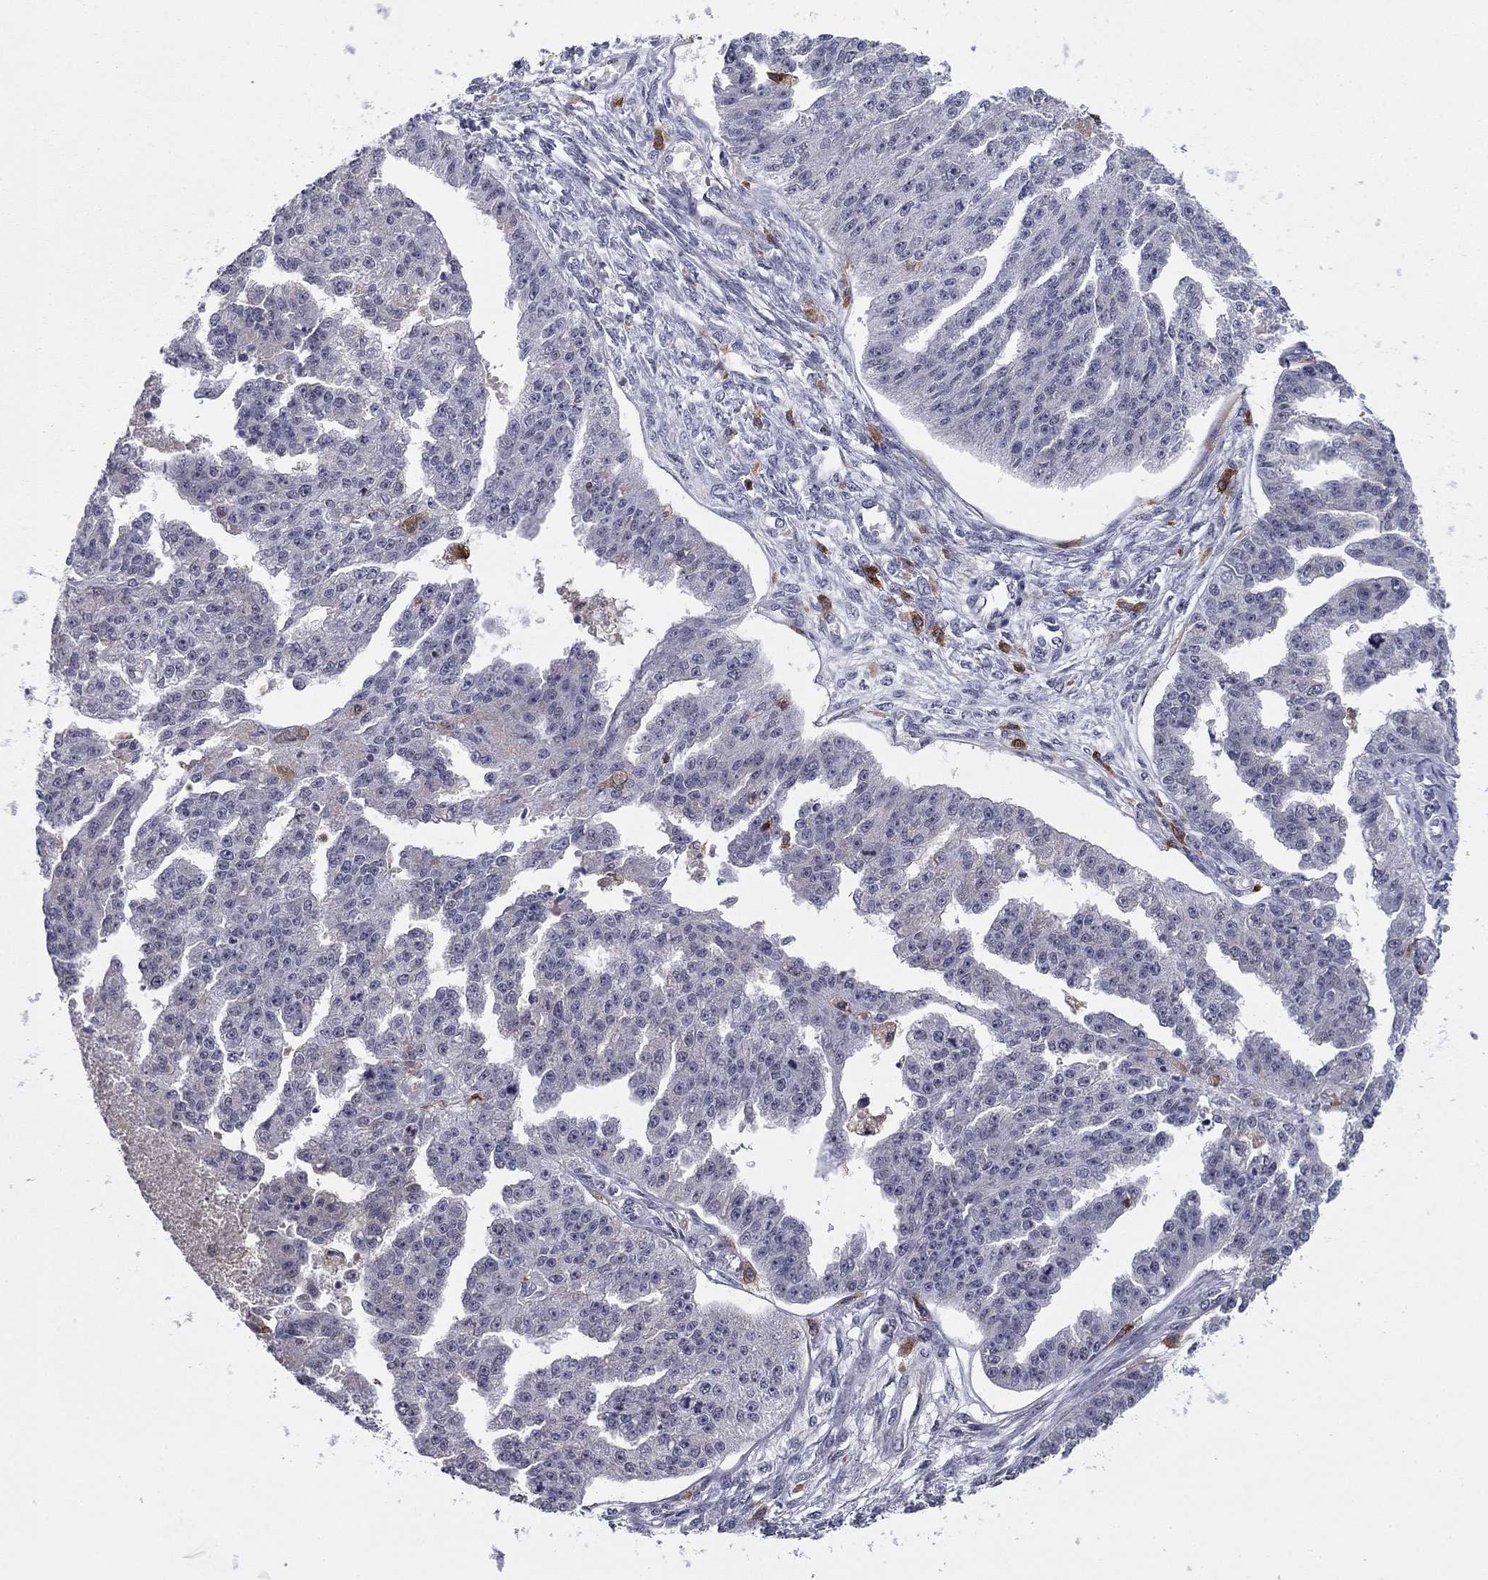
{"staining": {"intensity": "negative", "quantity": "none", "location": "none"}, "tissue": "ovarian cancer", "cell_type": "Tumor cells", "image_type": "cancer", "snomed": [{"axis": "morphology", "description": "Cystadenocarcinoma, serous, NOS"}, {"axis": "topography", "description": "Ovary"}], "caption": "A high-resolution histopathology image shows immunohistochemistry (IHC) staining of ovarian cancer (serous cystadenocarcinoma), which exhibits no significant staining in tumor cells. (Brightfield microscopy of DAB immunohistochemistry at high magnification).", "gene": "PLCB2", "patient": {"sex": "female", "age": 58}}